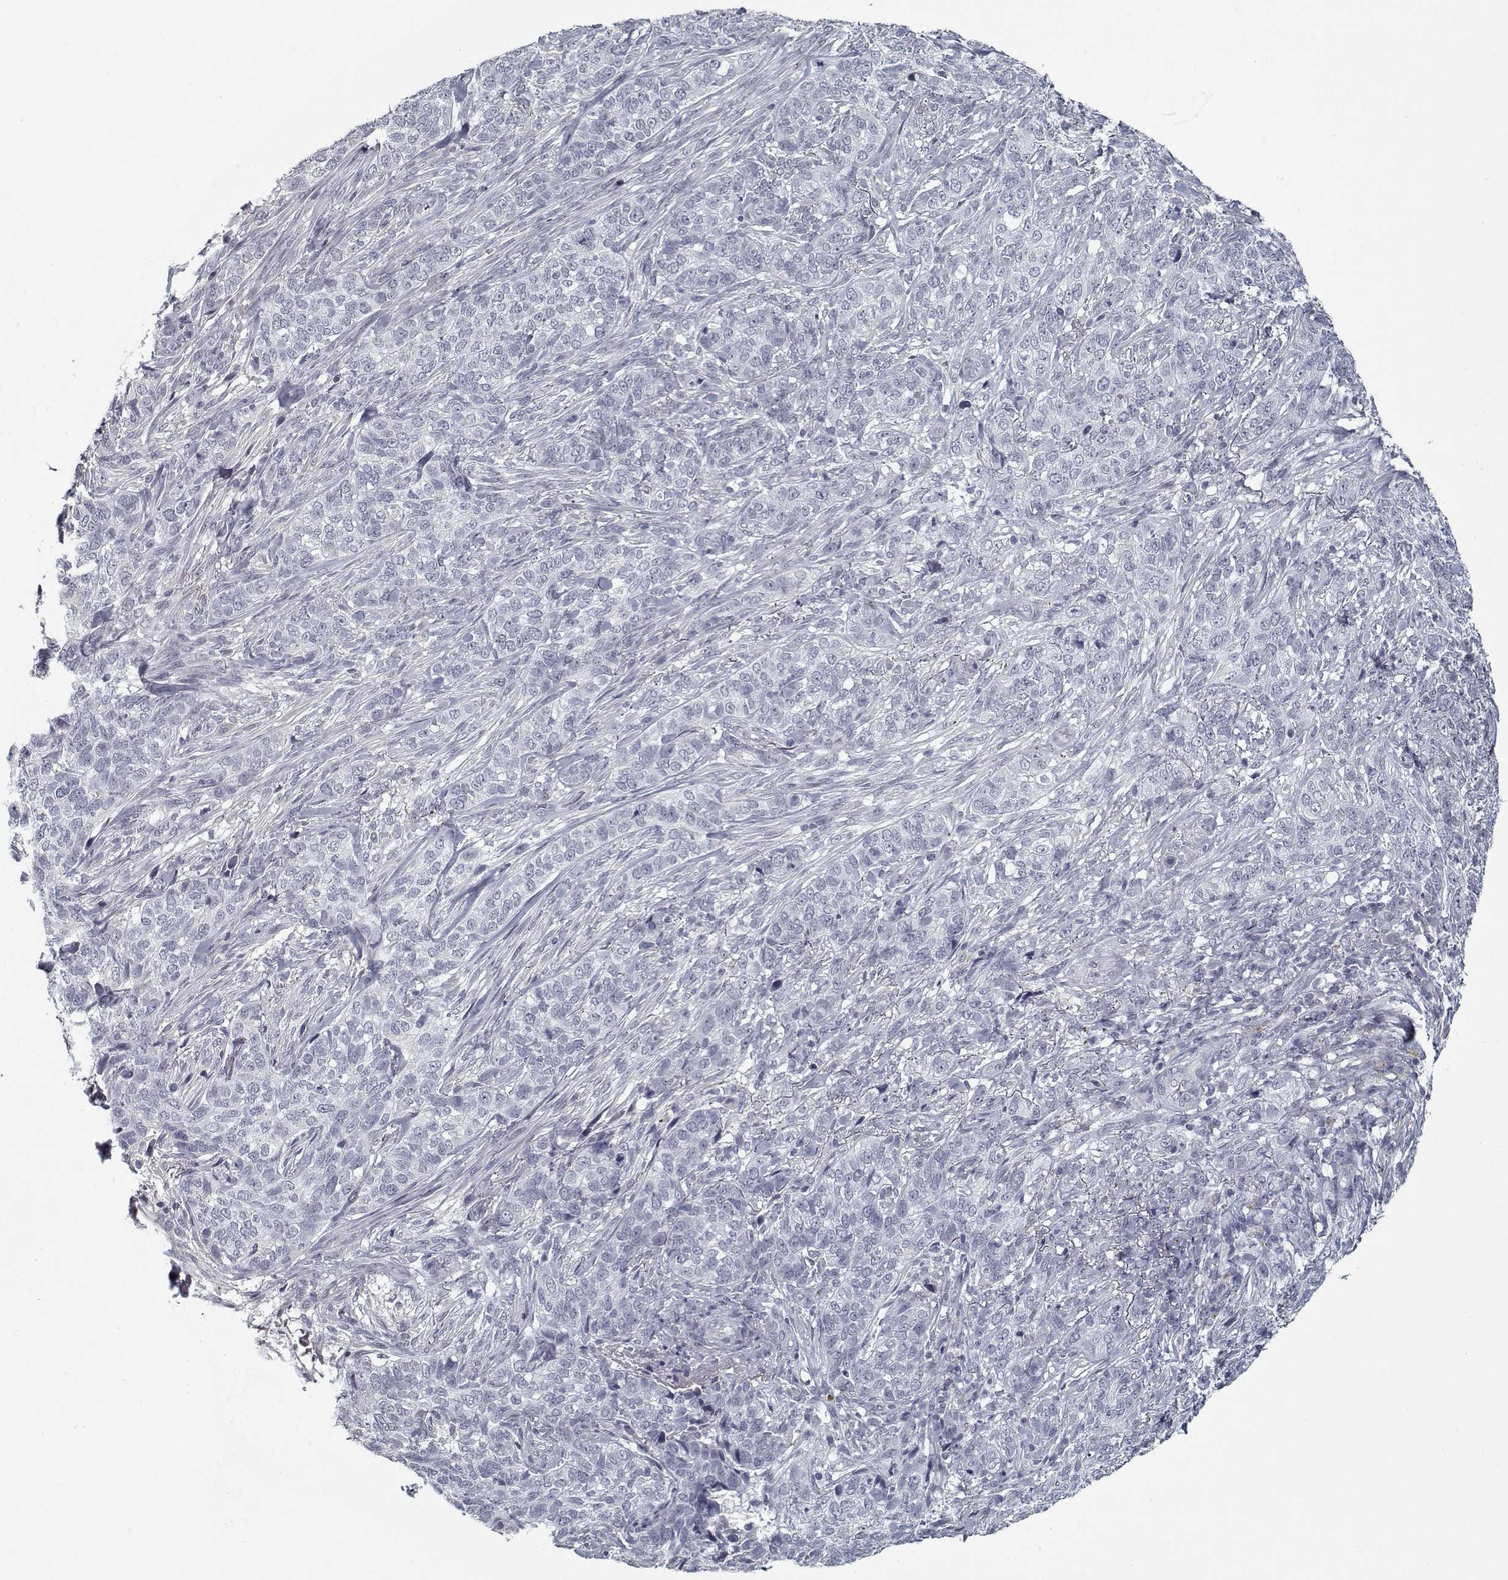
{"staining": {"intensity": "negative", "quantity": "none", "location": "none"}, "tissue": "skin cancer", "cell_type": "Tumor cells", "image_type": "cancer", "snomed": [{"axis": "morphology", "description": "Basal cell carcinoma"}, {"axis": "topography", "description": "Skin"}], "caption": "This is an immunohistochemistry micrograph of skin cancer. There is no staining in tumor cells.", "gene": "GAD2", "patient": {"sex": "female", "age": 69}}